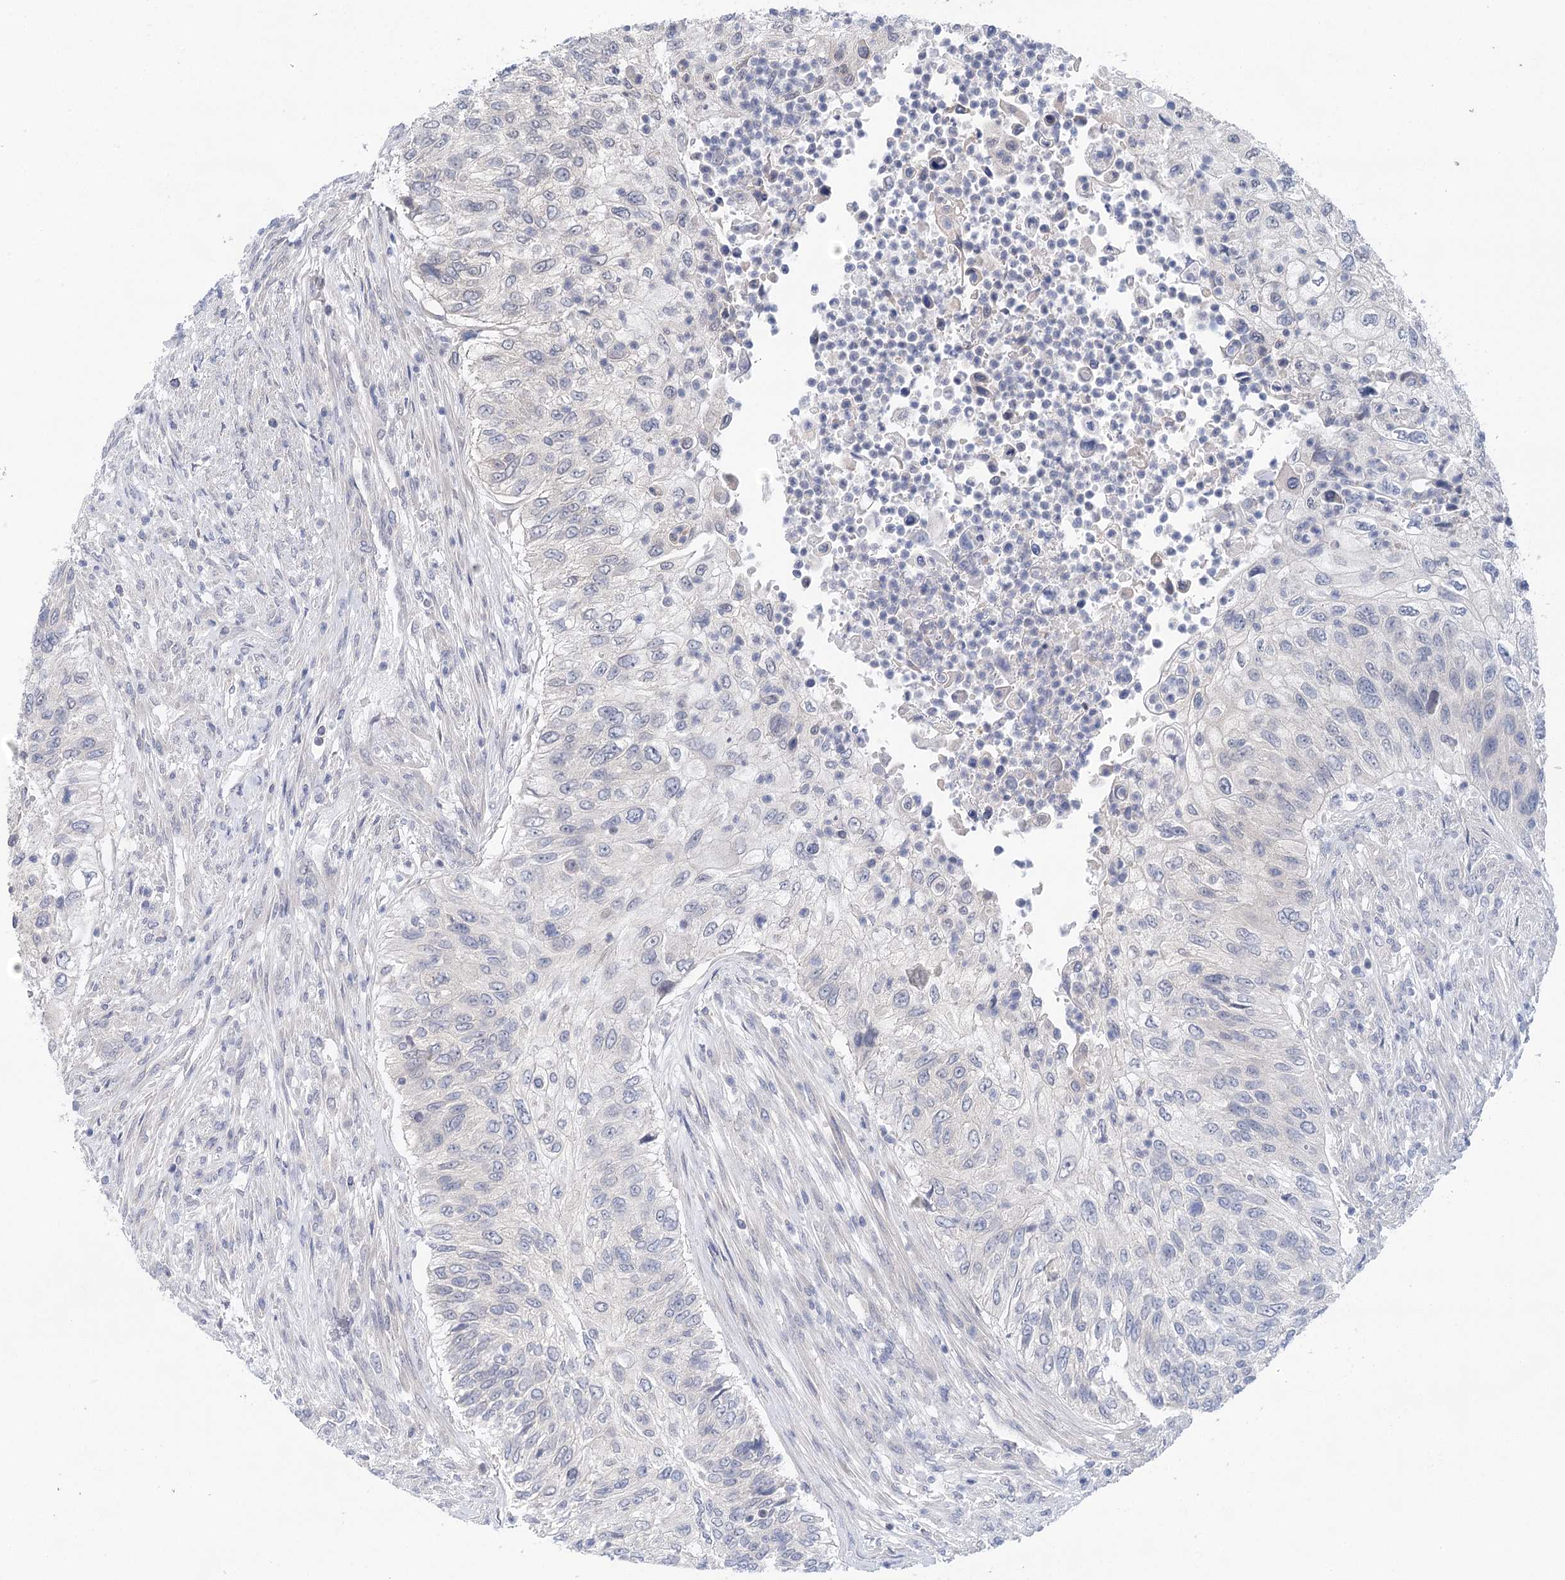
{"staining": {"intensity": "negative", "quantity": "none", "location": "none"}, "tissue": "urothelial cancer", "cell_type": "Tumor cells", "image_type": "cancer", "snomed": [{"axis": "morphology", "description": "Urothelial carcinoma, High grade"}, {"axis": "topography", "description": "Urinary bladder"}], "caption": "This is a micrograph of immunohistochemistry staining of high-grade urothelial carcinoma, which shows no expression in tumor cells. (Brightfield microscopy of DAB (3,3'-diaminobenzidine) immunohistochemistry at high magnification).", "gene": "LALBA", "patient": {"sex": "female", "age": 60}}